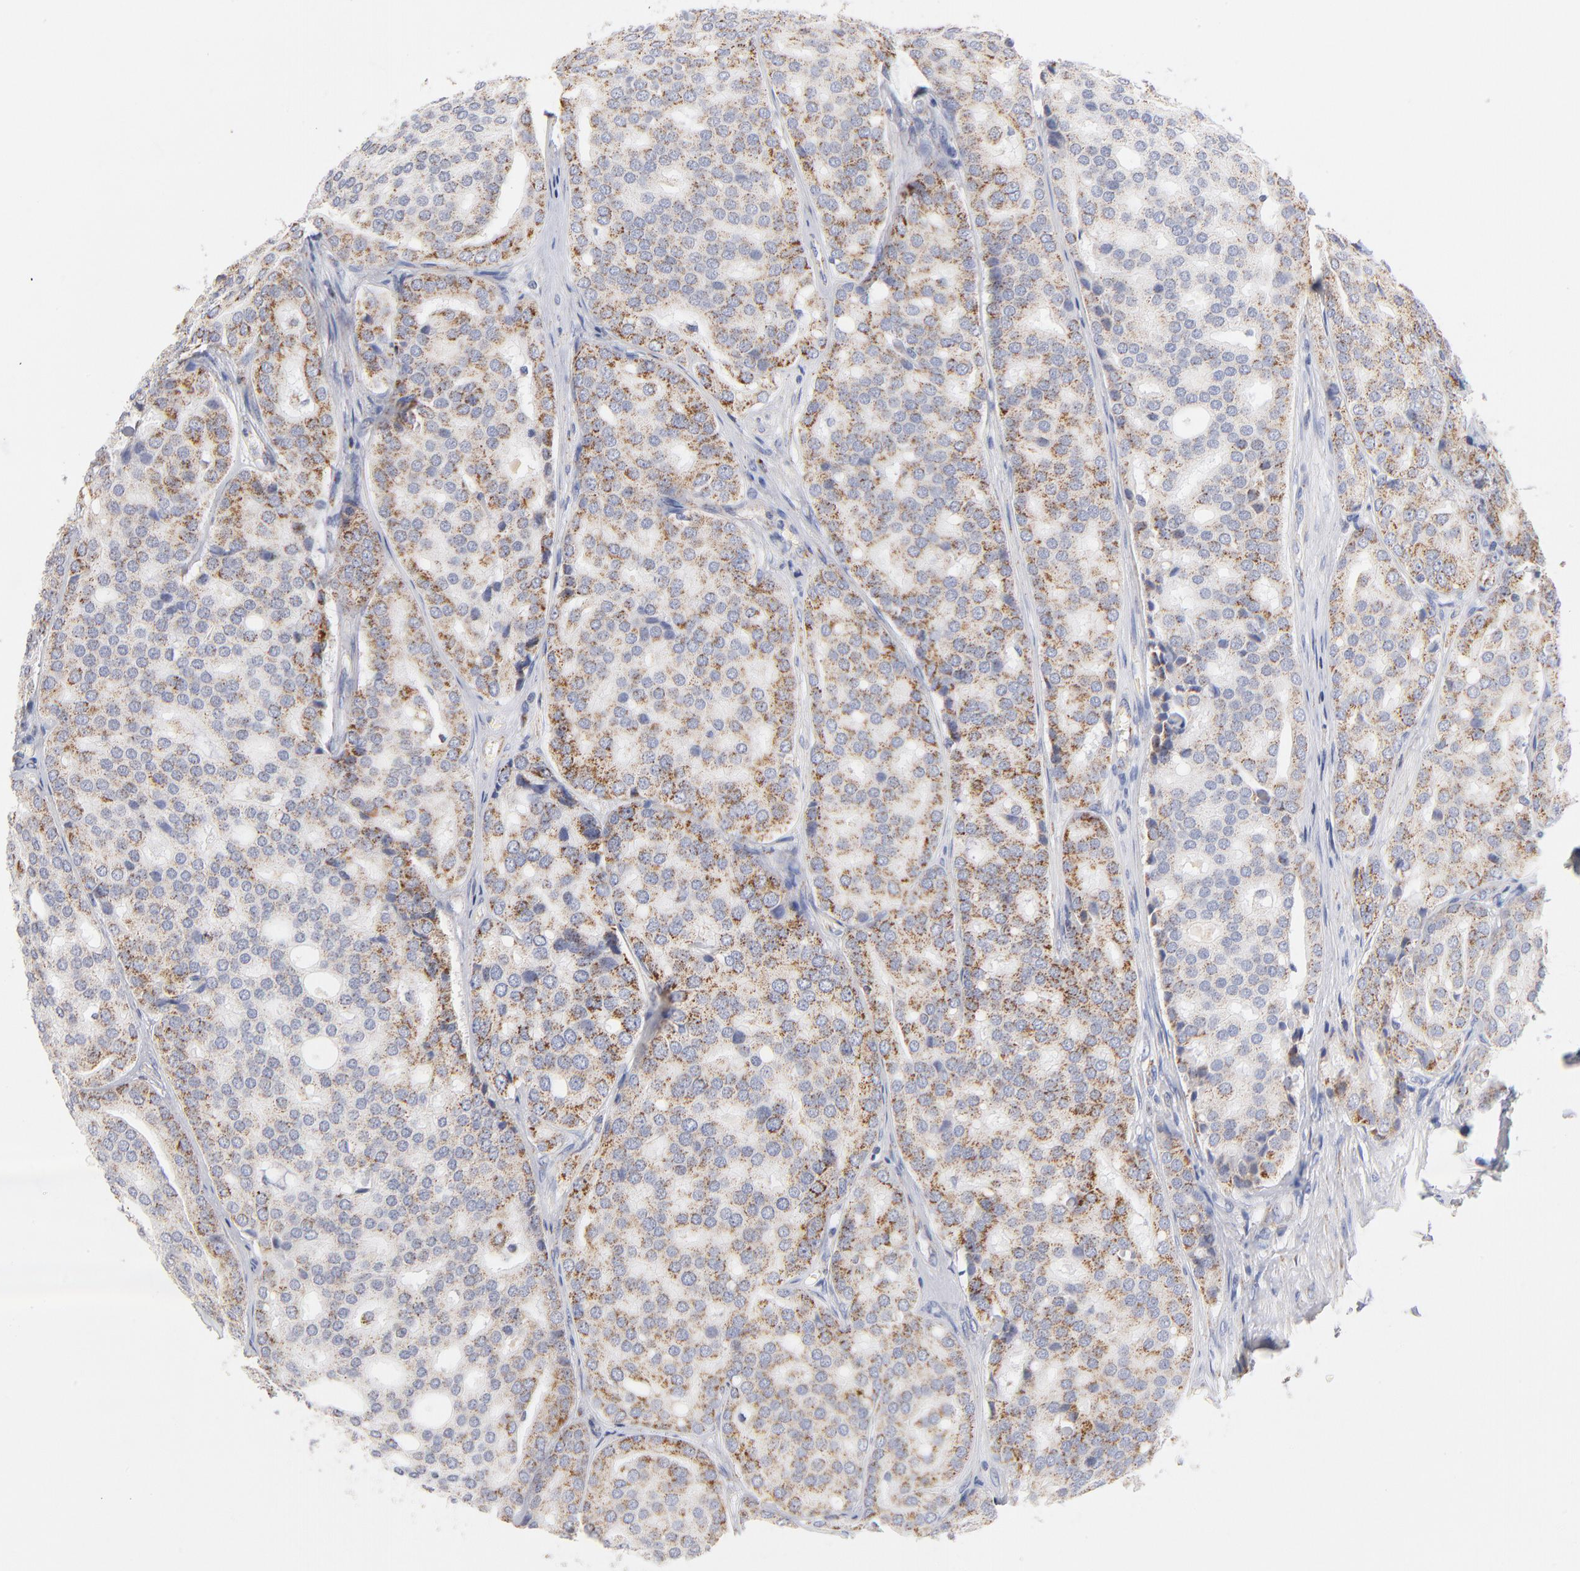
{"staining": {"intensity": "weak", "quantity": ">75%", "location": "cytoplasmic/membranous"}, "tissue": "prostate cancer", "cell_type": "Tumor cells", "image_type": "cancer", "snomed": [{"axis": "morphology", "description": "Adenocarcinoma, High grade"}, {"axis": "topography", "description": "Prostate"}], "caption": "Immunohistochemical staining of prostate cancer exhibits low levels of weak cytoplasmic/membranous protein staining in approximately >75% of tumor cells. The staining was performed using DAB to visualize the protein expression in brown, while the nuclei were stained in blue with hematoxylin (Magnification: 20x).", "gene": "DLAT", "patient": {"sex": "male", "age": 64}}